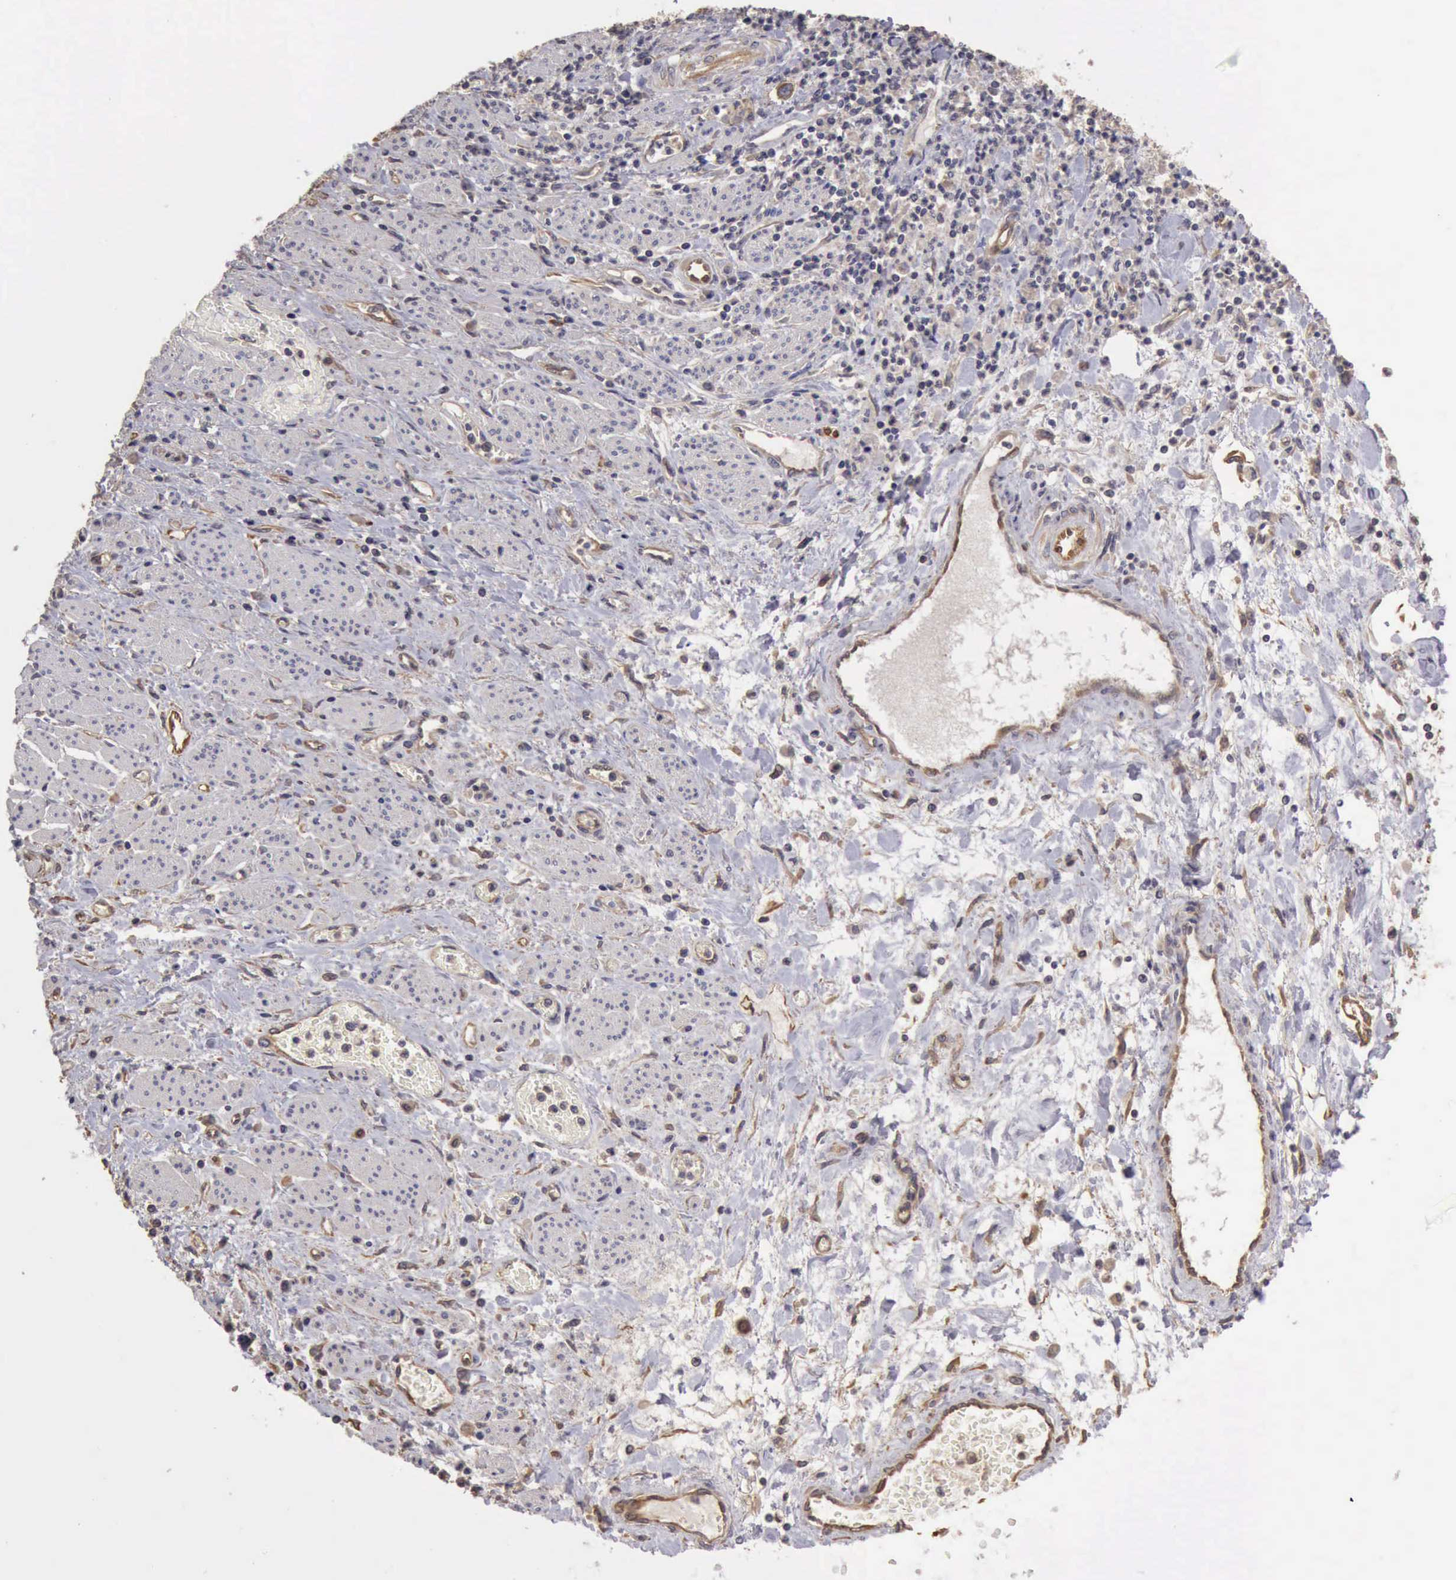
{"staining": {"intensity": "negative", "quantity": "none", "location": "none"}, "tissue": "stomach cancer", "cell_type": "Tumor cells", "image_type": "cancer", "snomed": [{"axis": "morphology", "description": "Adenocarcinoma, NOS"}, {"axis": "topography", "description": "Stomach"}], "caption": "The micrograph exhibits no staining of tumor cells in stomach cancer (adenocarcinoma).", "gene": "BMX", "patient": {"sex": "female", "age": 76}}